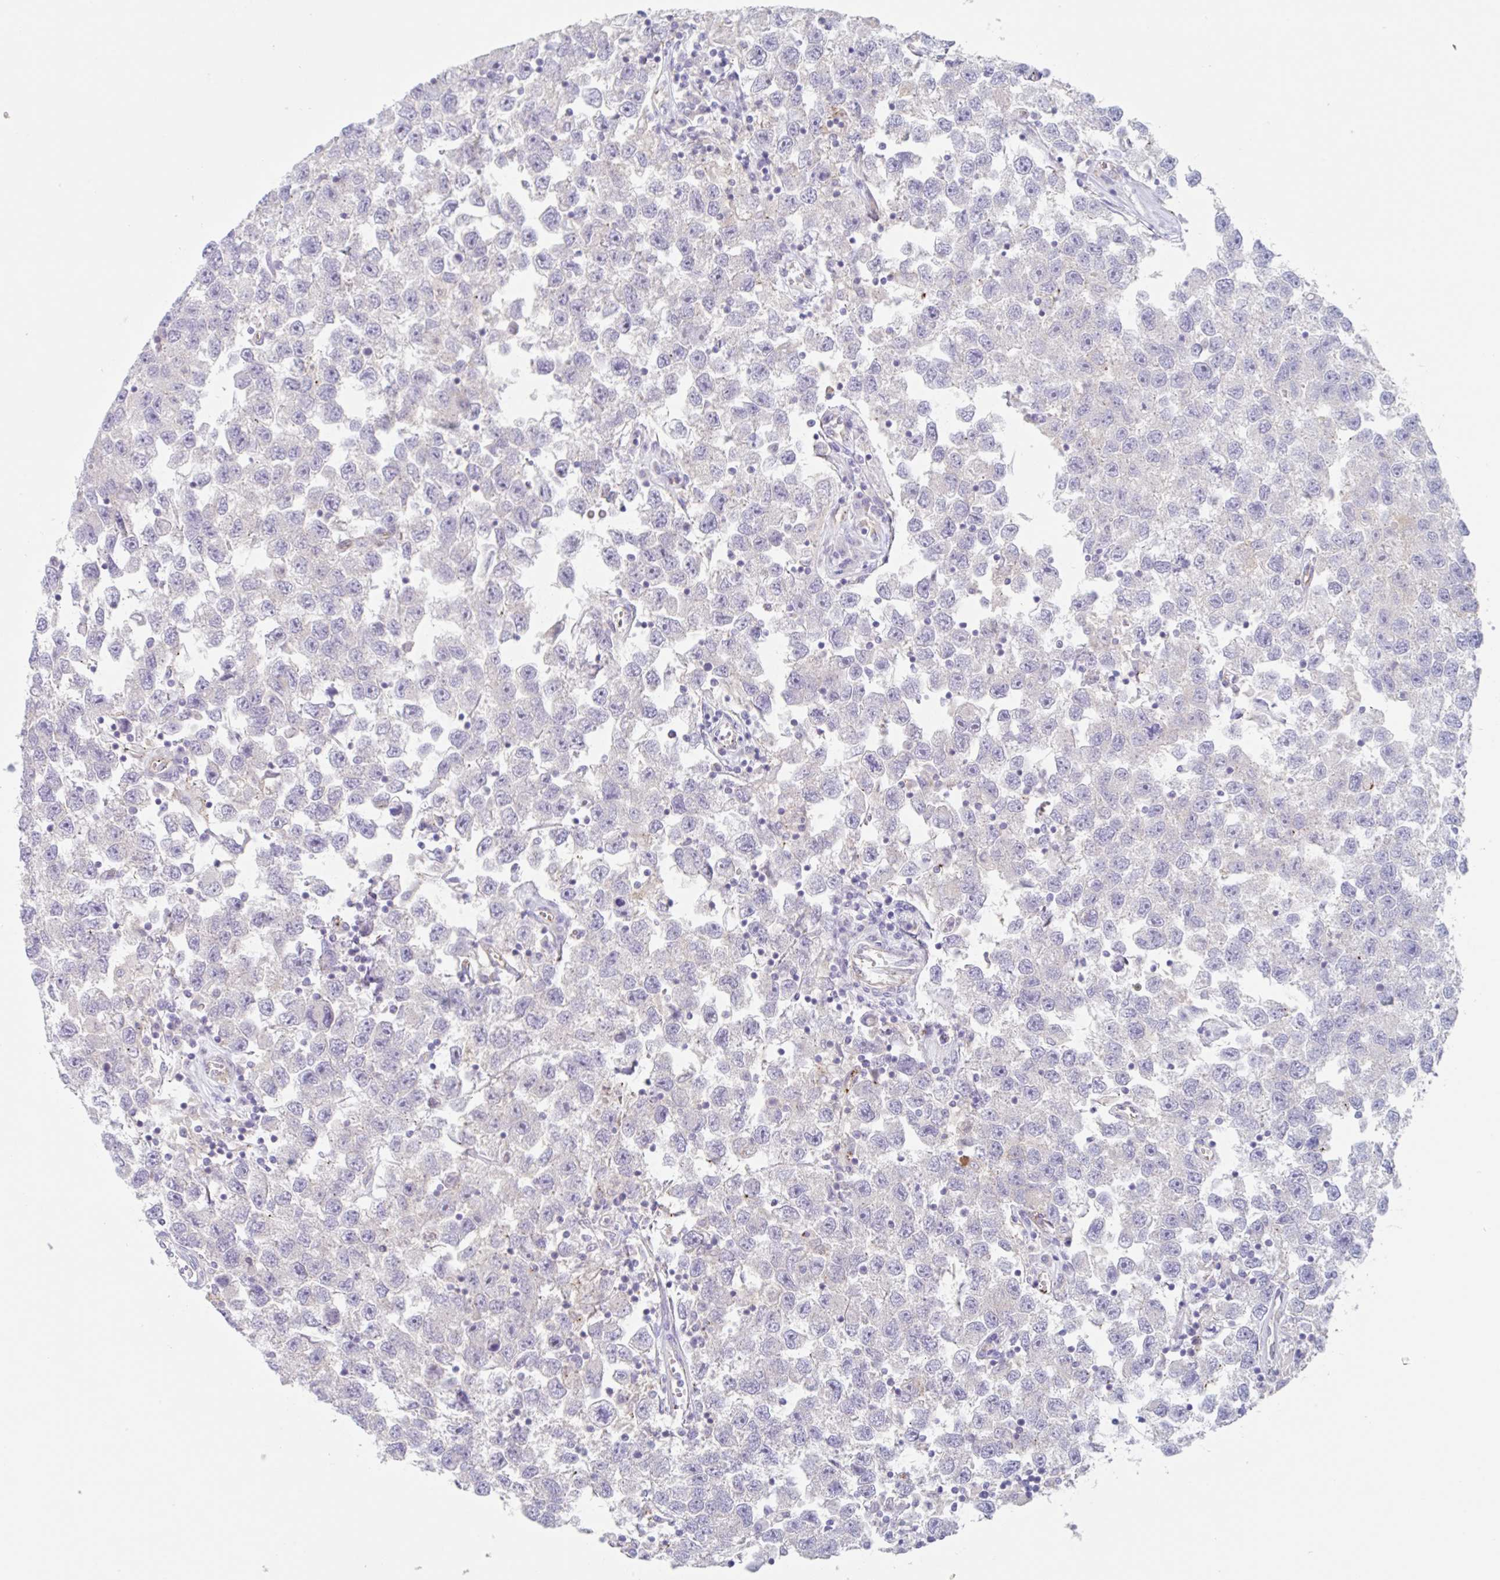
{"staining": {"intensity": "negative", "quantity": "none", "location": "none"}, "tissue": "testis cancer", "cell_type": "Tumor cells", "image_type": "cancer", "snomed": [{"axis": "morphology", "description": "Seminoma, NOS"}, {"axis": "topography", "description": "Testis"}], "caption": "A photomicrograph of testis cancer (seminoma) stained for a protein demonstrates no brown staining in tumor cells.", "gene": "EHD4", "patient": {"sex": "male", "age": 26}}